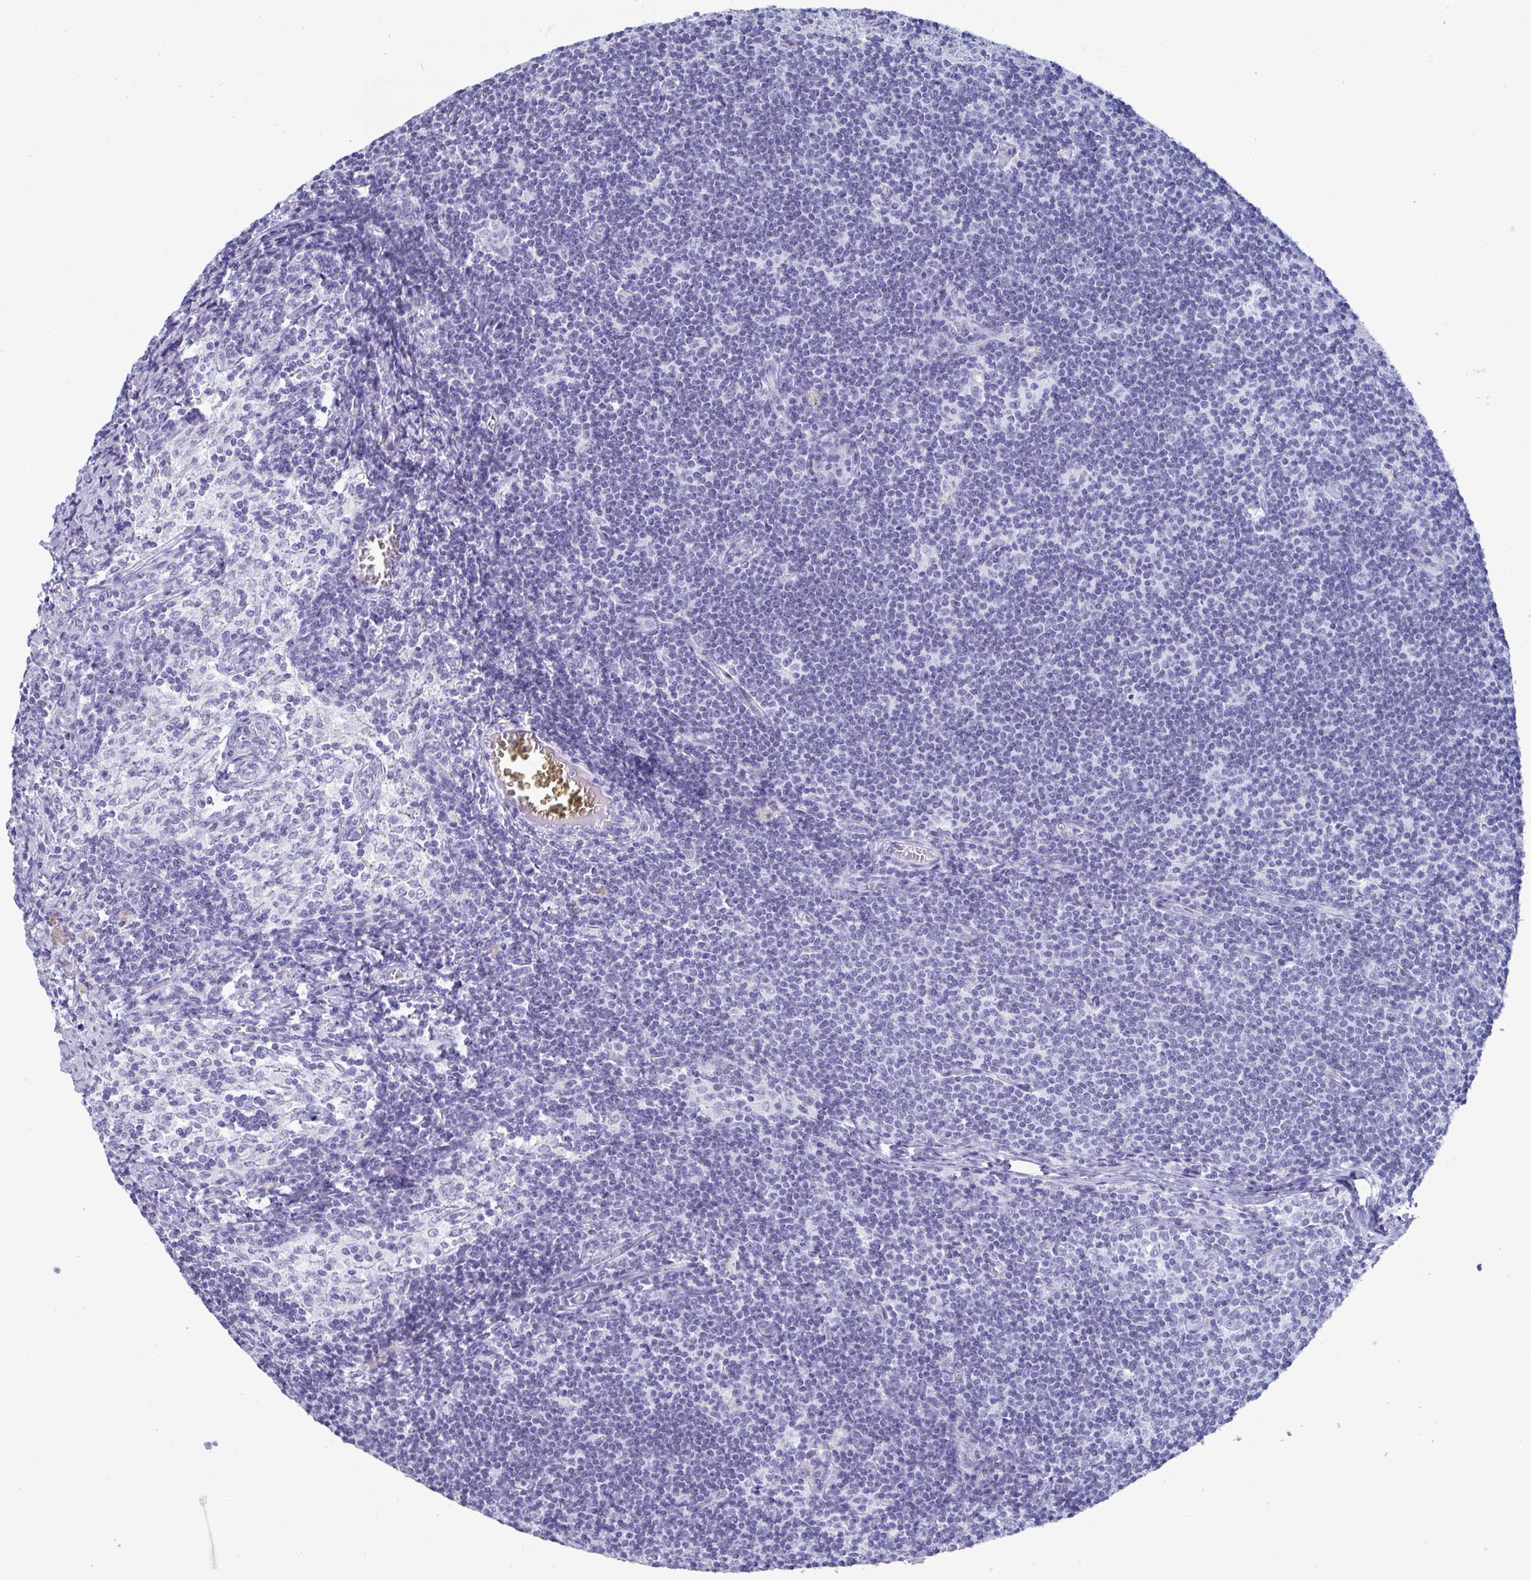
{"staining": {"intensity": "negative", "quantity": "none", "location": "none"}, "tissue": "lymph node", "cell_type": "Germinal center cells", "image_type": "normal", "snomed": [{"axis": "morphology", "description": "Normal tissue, NOS"}, {"axis": "topography", "description": "Lymph node"}], "caption": "An image of lymph node stained for a protein demonstrates no brown staining in germinal center cells. (Brightfield microscopy of DAB IHC at high magnification).", "gene": "GKN2", "patient": {"sex": "female", "age": 31}}